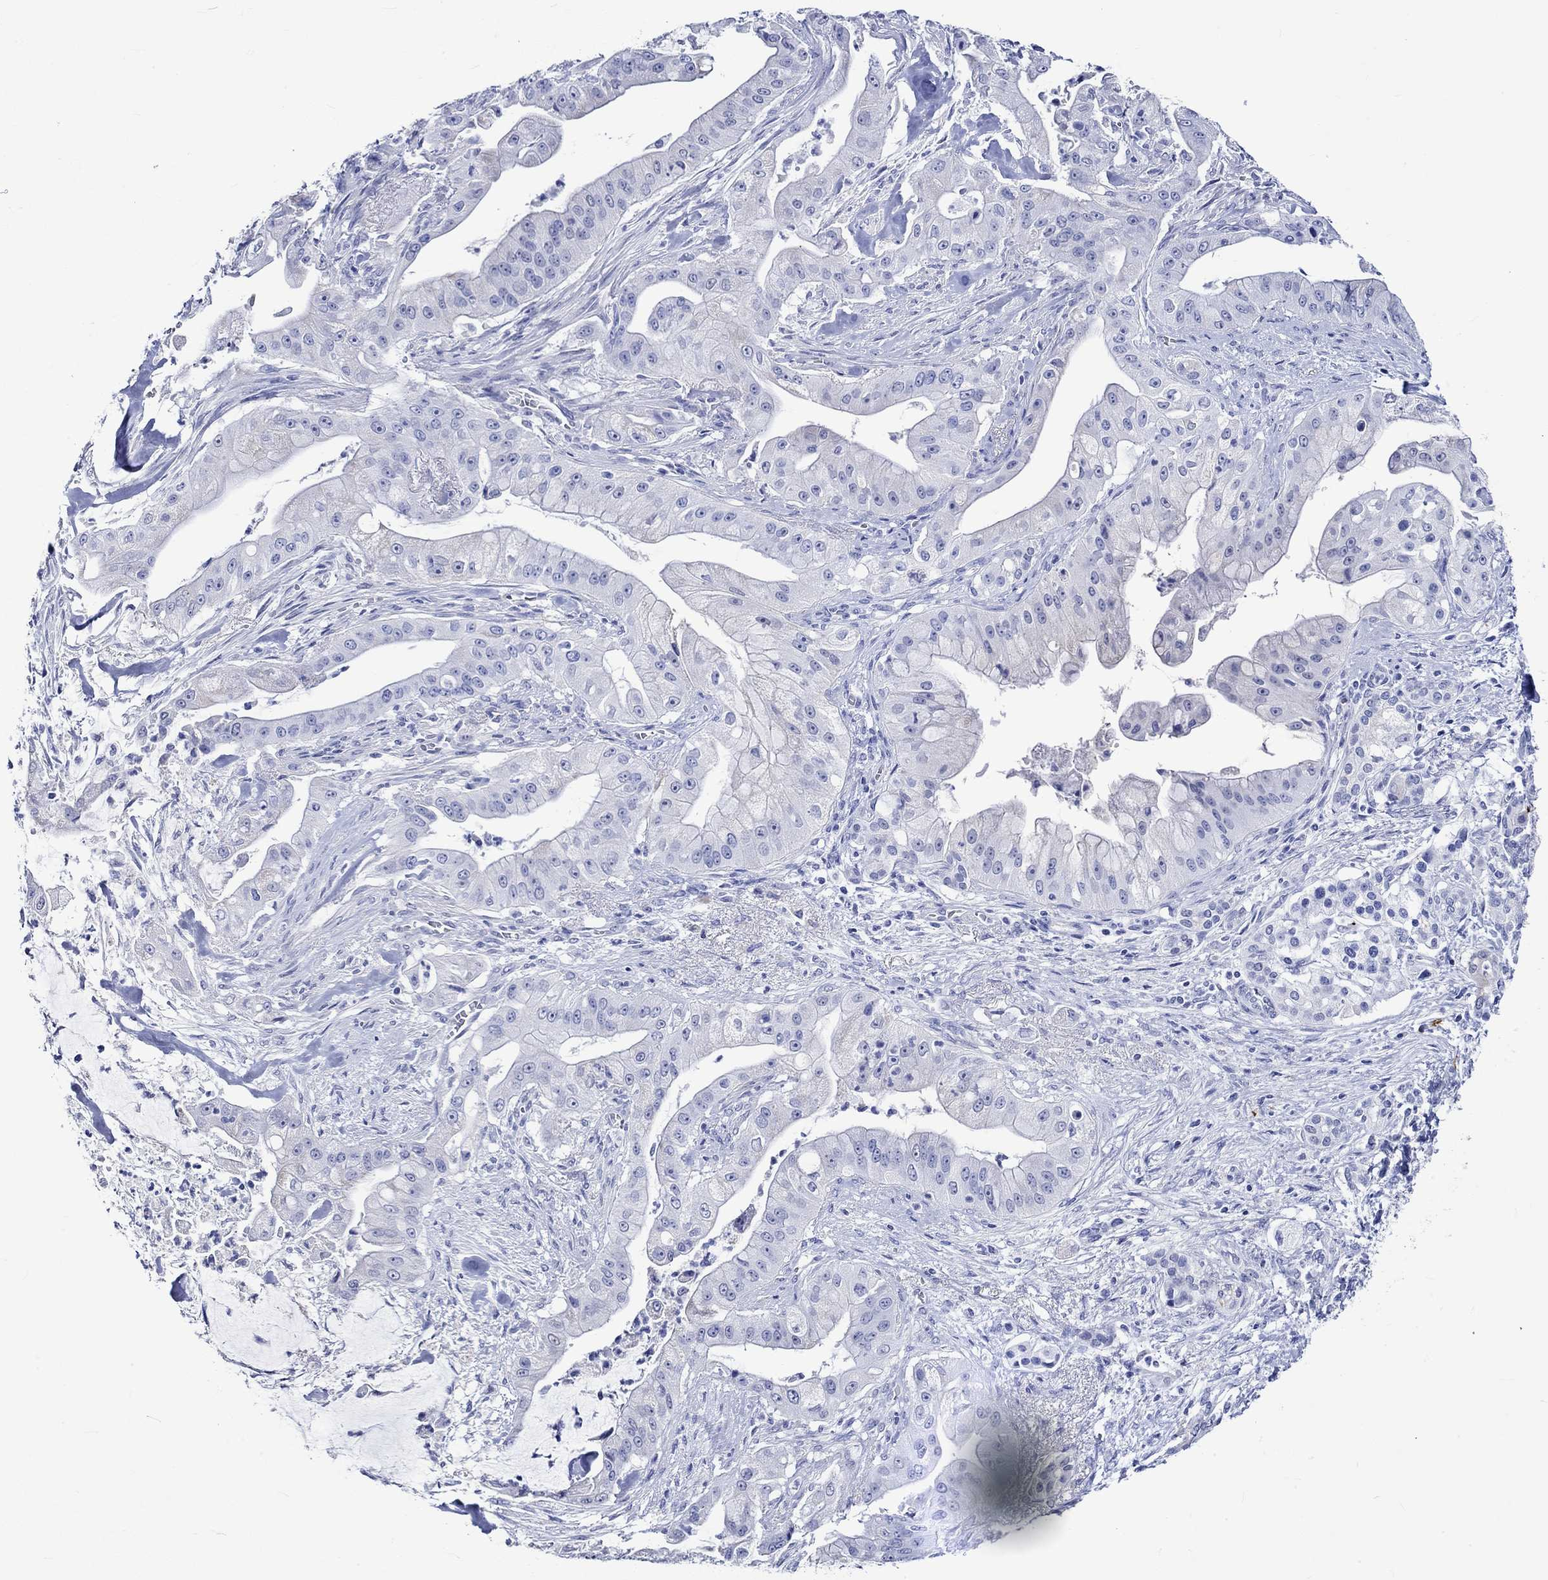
{"staining": {"intensity": "negative", "quantity": "none", "location": "none"}, "tissue": "pancreatic cancer", "cell_type": "Tumor cells", "image_type": "cancer", "snomed": [{"axis": "morphology", "description": "Normal tissue, NOS"}, {"axis": "morphology", "description": "Inflammation, NOS"}, {"axis": "morphology", "description": "Adenocarcinoma, NOS"}, {"axis": "topography", "description": "Pancreas"}], "caption": "DAB immunohistochemical staining of adenocarcinoma (pancreatic) exhibits no significant staining in tumor cells.", "gene": "CRYAB", "patient": {"sex": "male", "age": 57}}